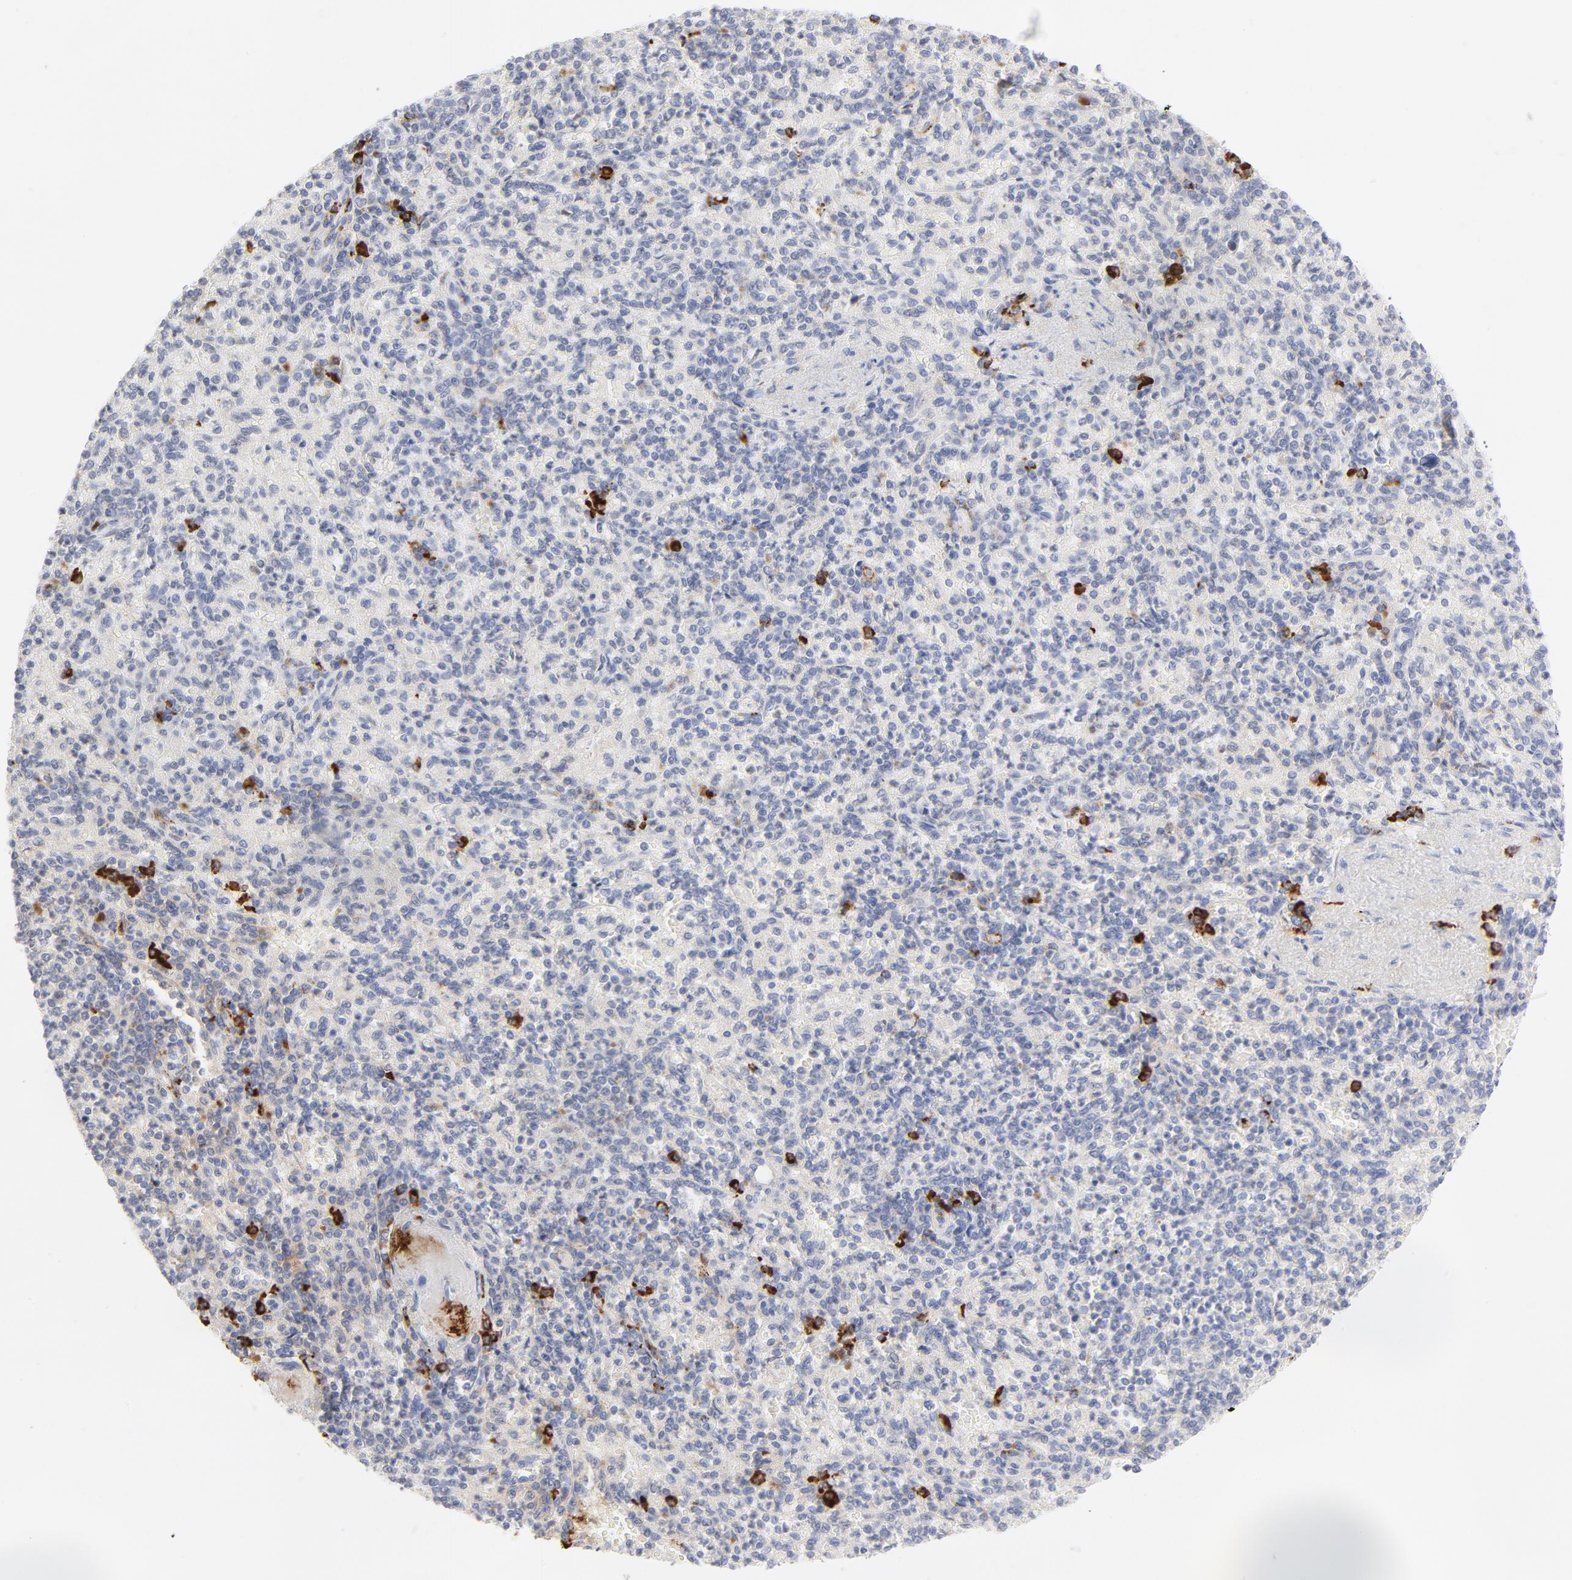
{"staining": {"intensity": "strong", "quantity": "<25%", "location": "cytoplasmic/membranous"}, "tissue": "spleen", "cell_type": "Cells in red pulp", "image_type": "normal", "snomed": [{"axis": "morphology", "description": "Normal tissue, NOS"}, {"axis": "topography", "description": "Spleen"}], "caption": "Immunohistochemistry (IHC) histopathology image of normal human spleen stained for a protein (brown), which displays medium levels of strong cytoplasmic/membranous positivity in approximately <25% of cells in red pulp.", "gene": "PLAT", "patient": {"sex": "female", "age": 74}}